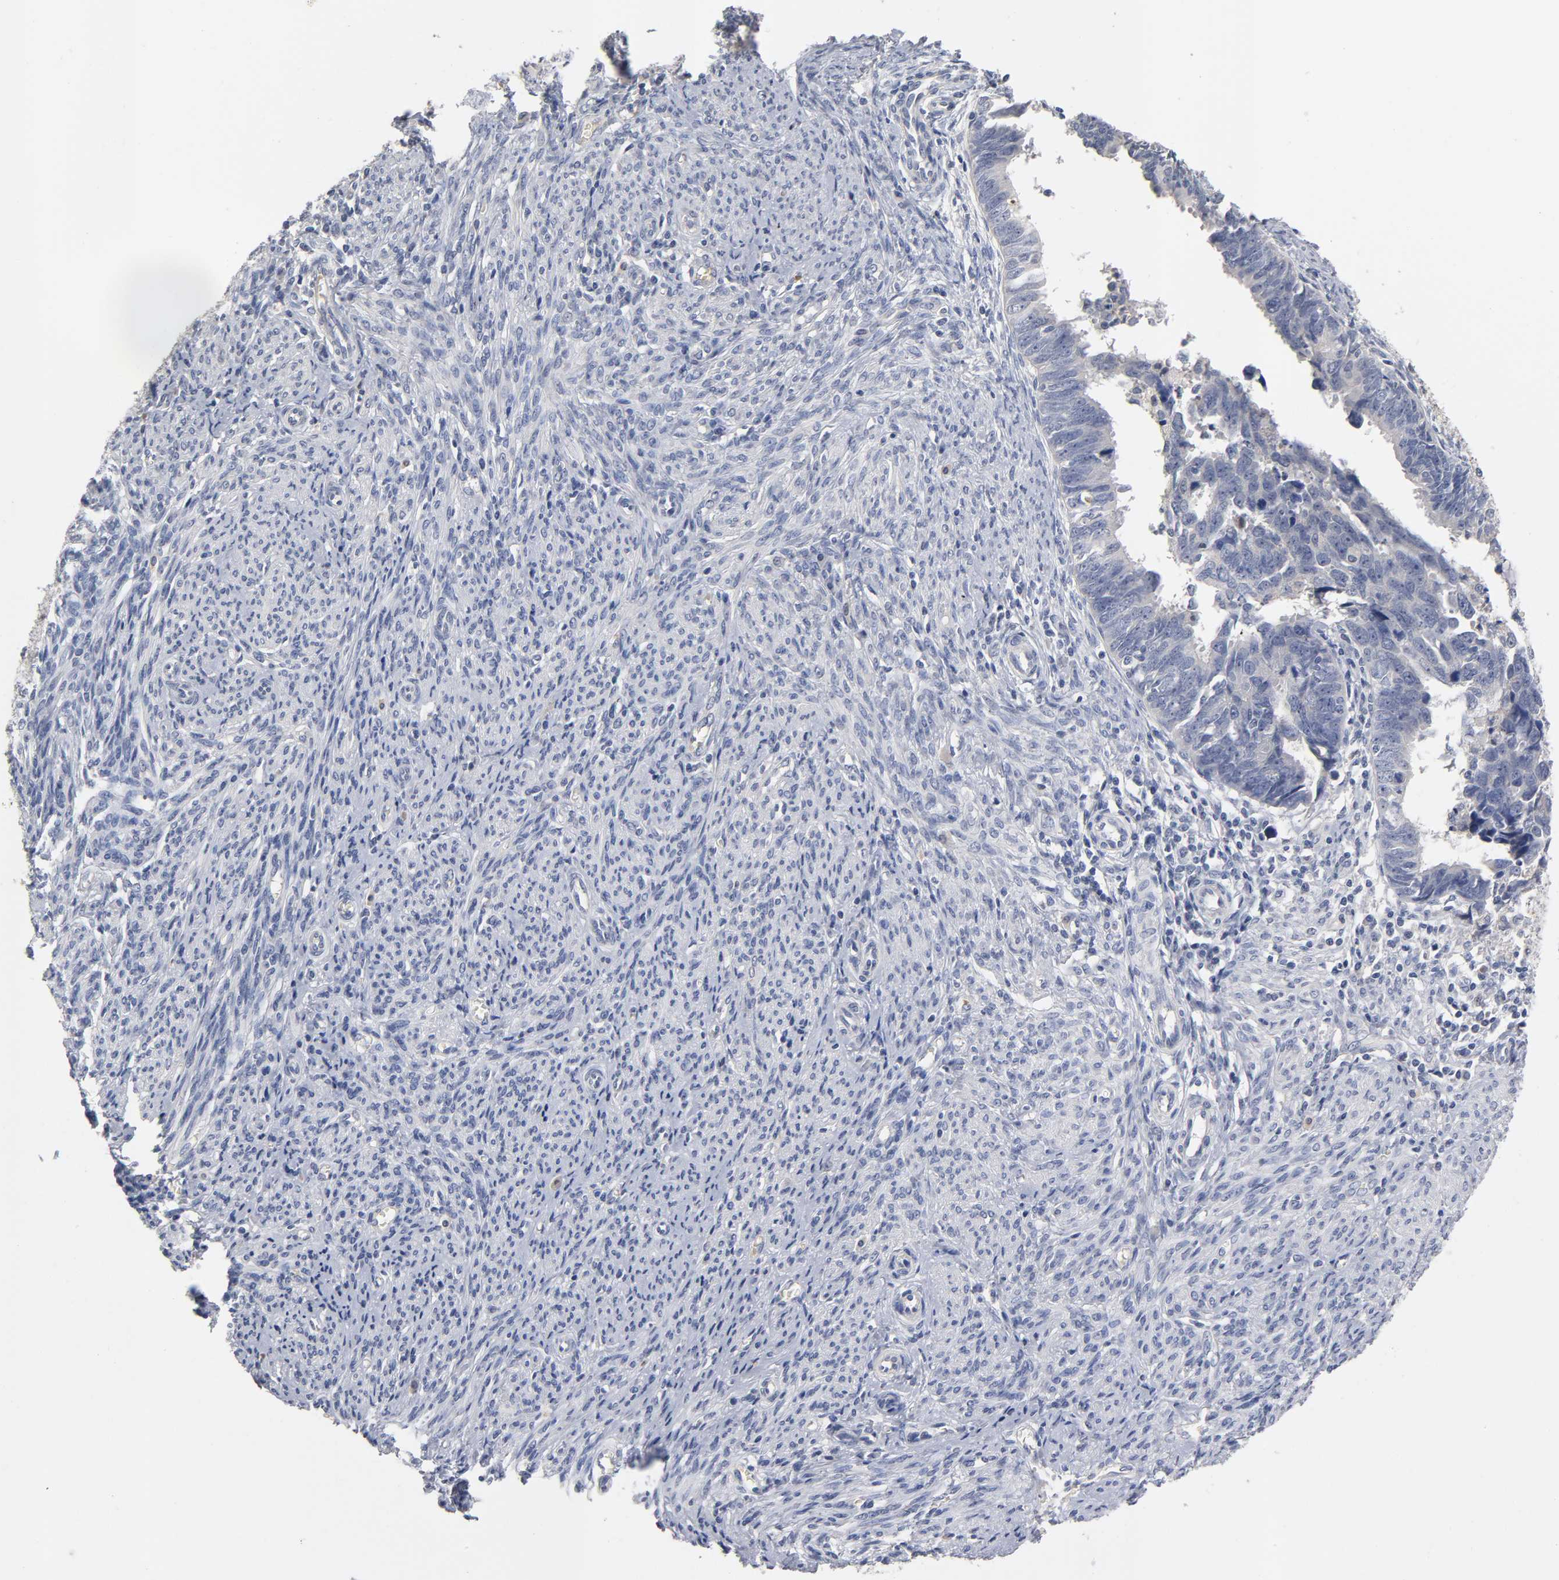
{"staining": {"intensity": "negative", "quantity": "none", "location": "none"}, "tissue": "endometrial cancer", "cell_type": "Tumor cells", "image_type": "cancer", "snomed": [{"axis": "morphology", "description": "Adenocarcinoma, NOS"}, {"axis": "topography", "description": "Endometrium"}], "caption": "This is an immunohistochemistry micrograph of human endometrial cancer (adenocarcinoma). There is no staining in tumor cells.", "gene": "OVOL1", "patient": {"sex": "female", "age": 75}}